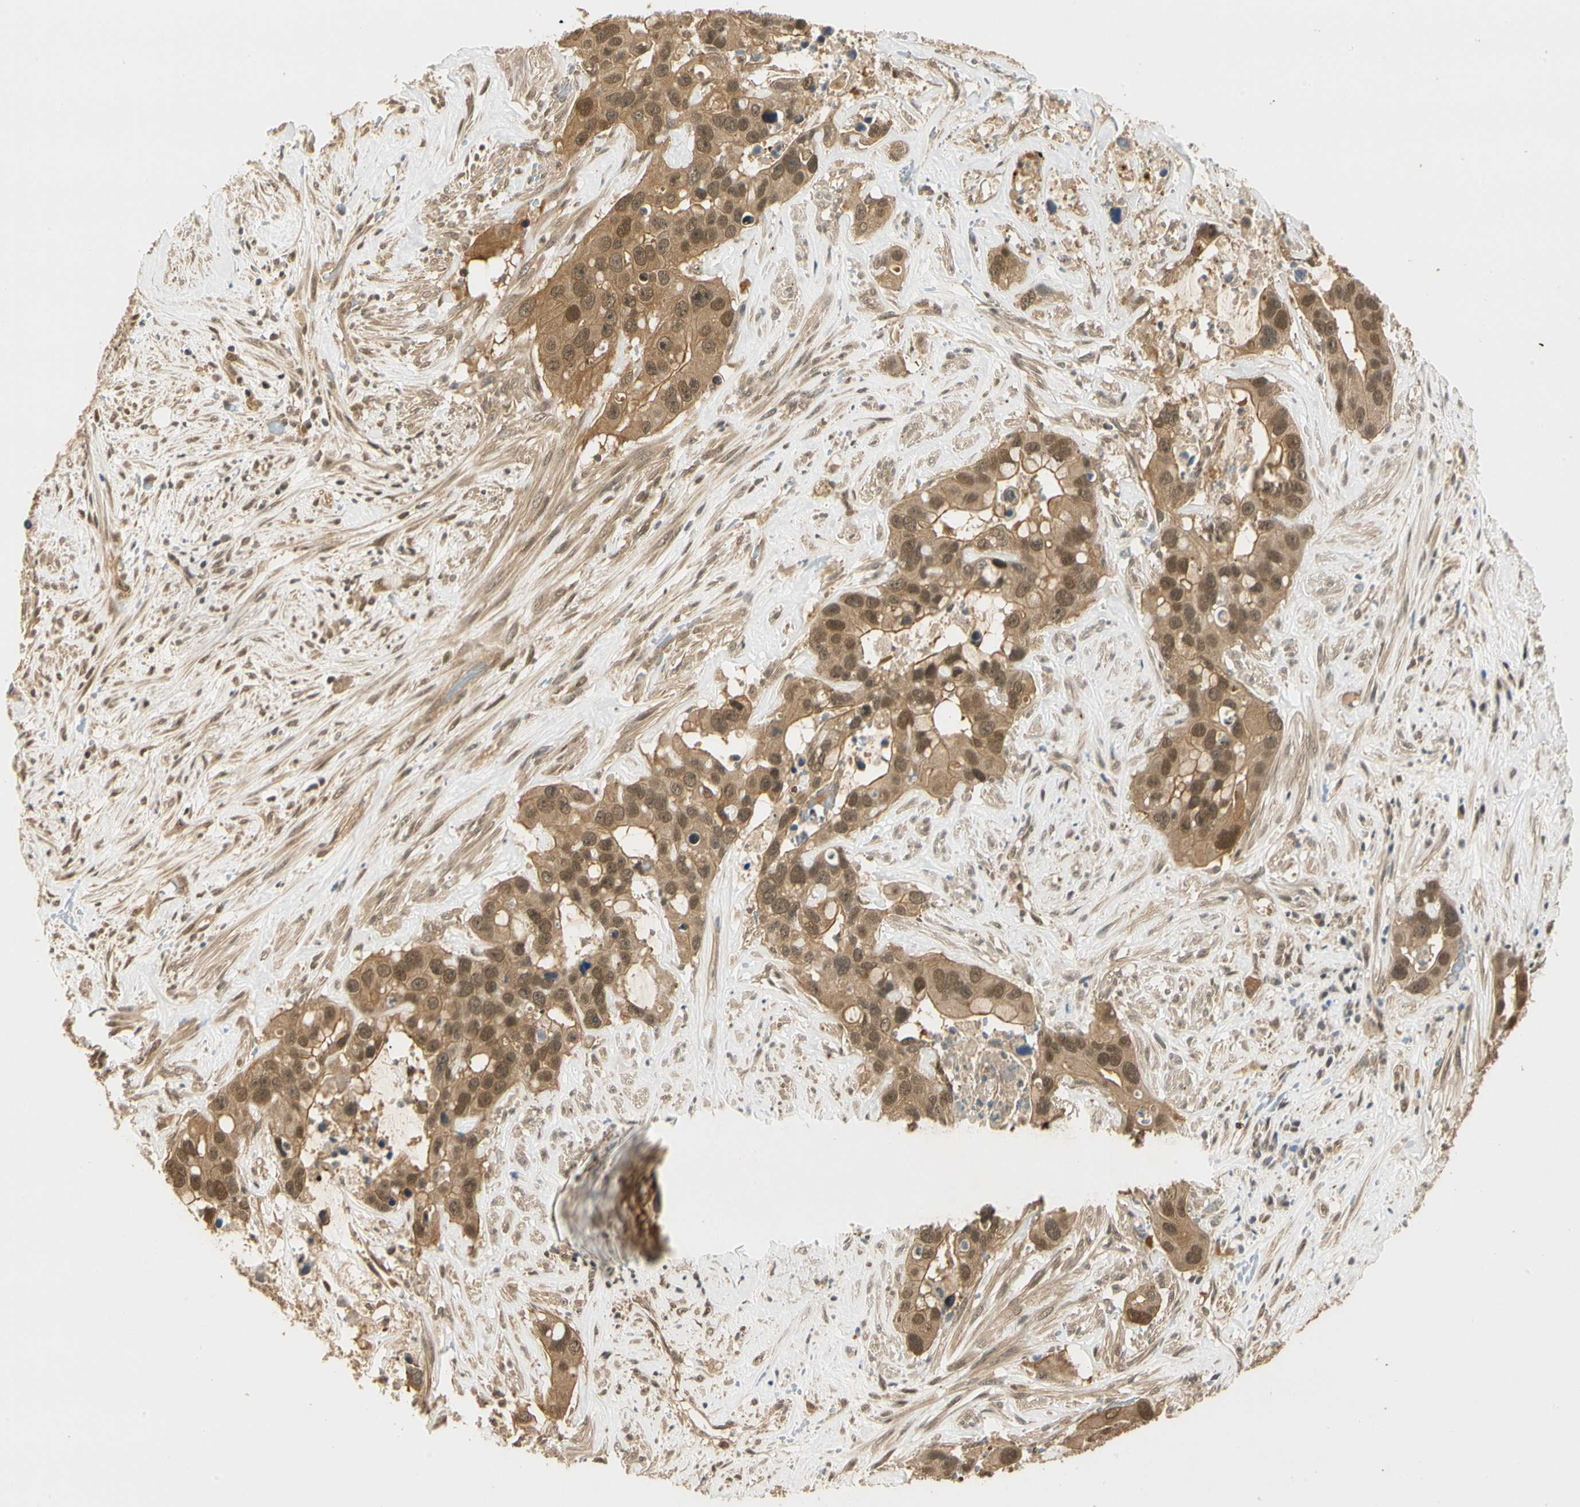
{"staining": {"intensity": "moderate", "quantity": ">75%", "location": "cytoplasmic/membranous,nuclear"}, "tissue": "liver cancer", "cell_type": "Tumor cells", "image_type": "cancer", "snomed": [{"axis": "morphology", "description": "Cholangiocarcinoma"}, {"axis": "topography", "description": "Liver"}], "caption": "High-power microscopy captured an immunohistochemistry (IHC) photomicrograph of liver cholangiocarcinoma, revealing moderate cytoplasmic/membranous and nuclear expression in approximately >75% of tumor cells.", "gene": "UBE2Z", "patient": {"sex": "female", "age": 65}}